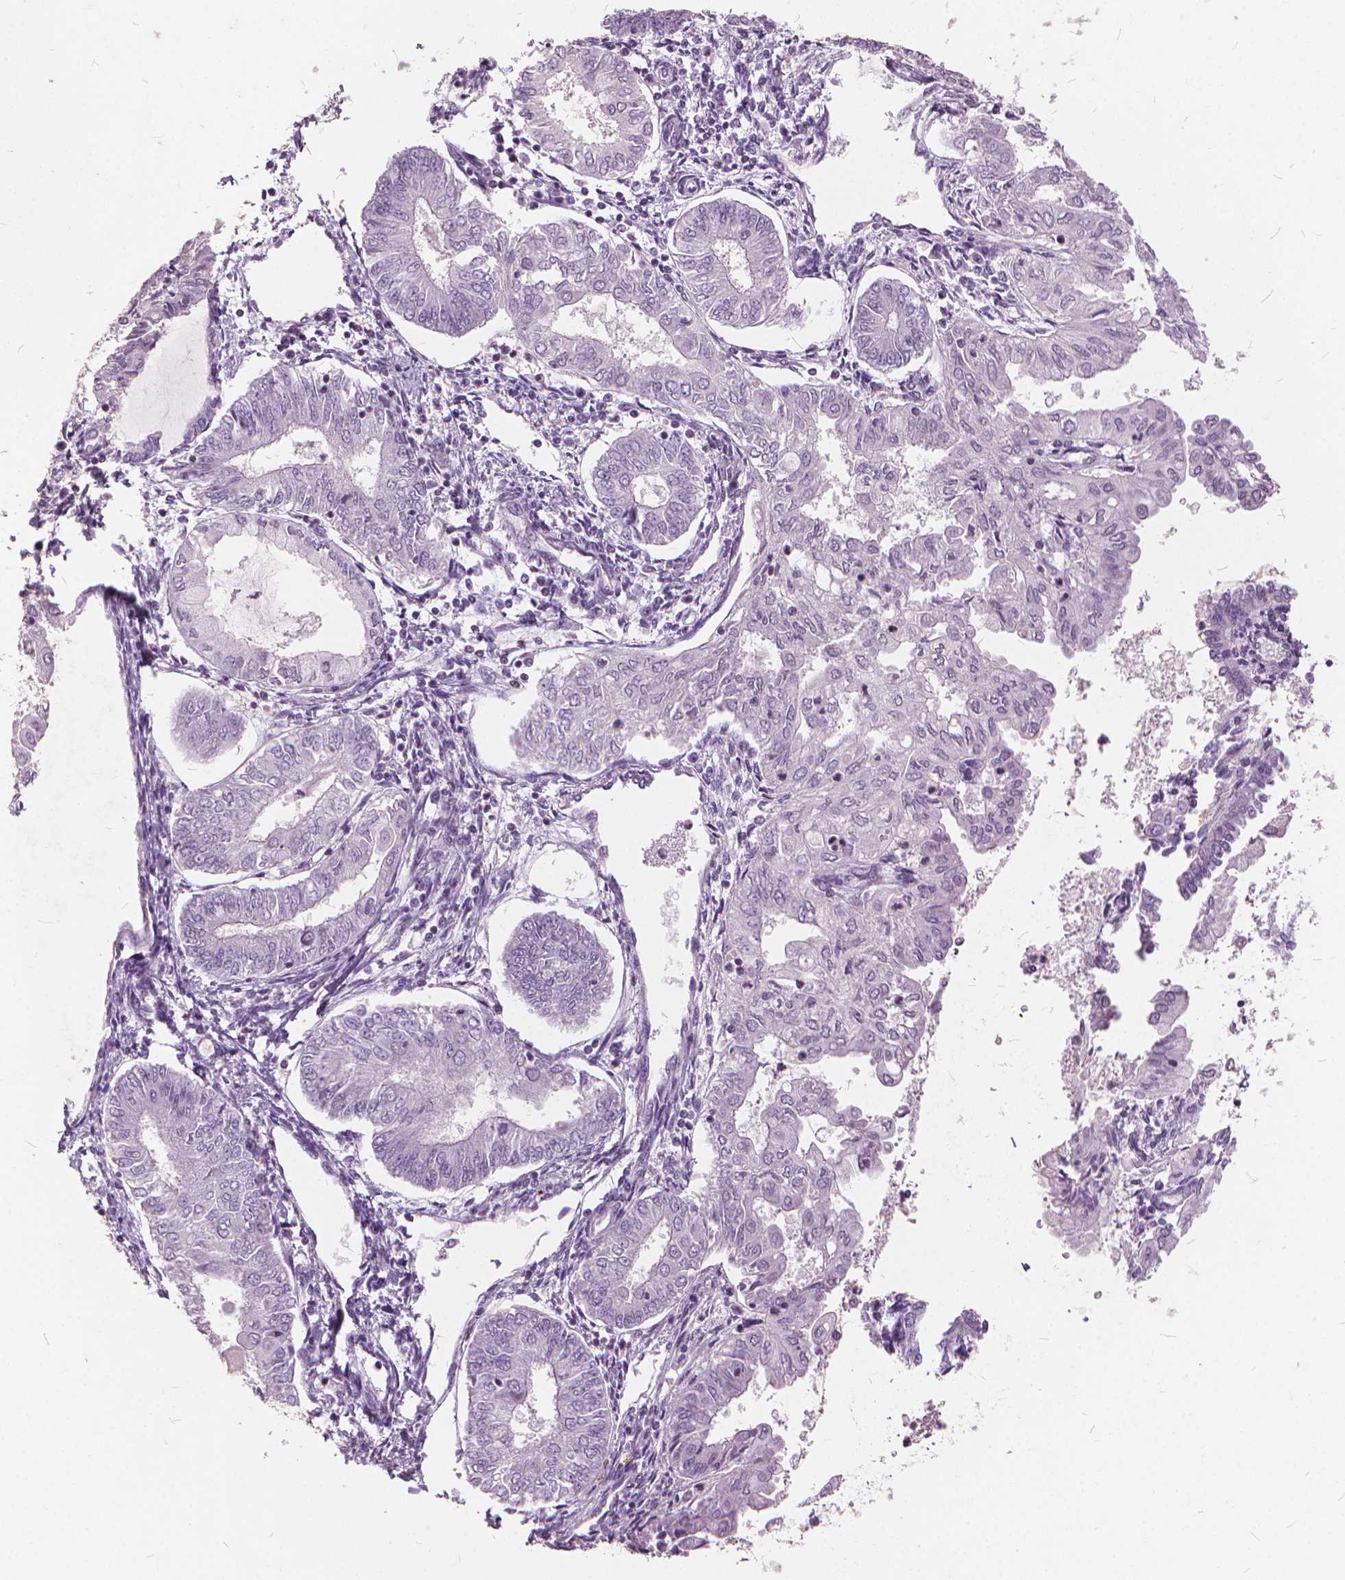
{"staining": {"intensity": "negative", "quantity": "none", "location": "none"}, "tissue": "endometrial cancer", "cell_type": "Tumor cells", "image_type": "cancer", "snomed": [{"axis": "morphology", "description": "Adenocarcinoma, NOS"}, {"axis": "topography", "description": "Endometrium"}], "caption": "This is a photomicrograph of immunohistochemistry staining of adenocarcinoma (endometrial), which shows no expression in tumor cells.", "gene": "STAT5B", "patient": {"sex": "female", "age": 68}}